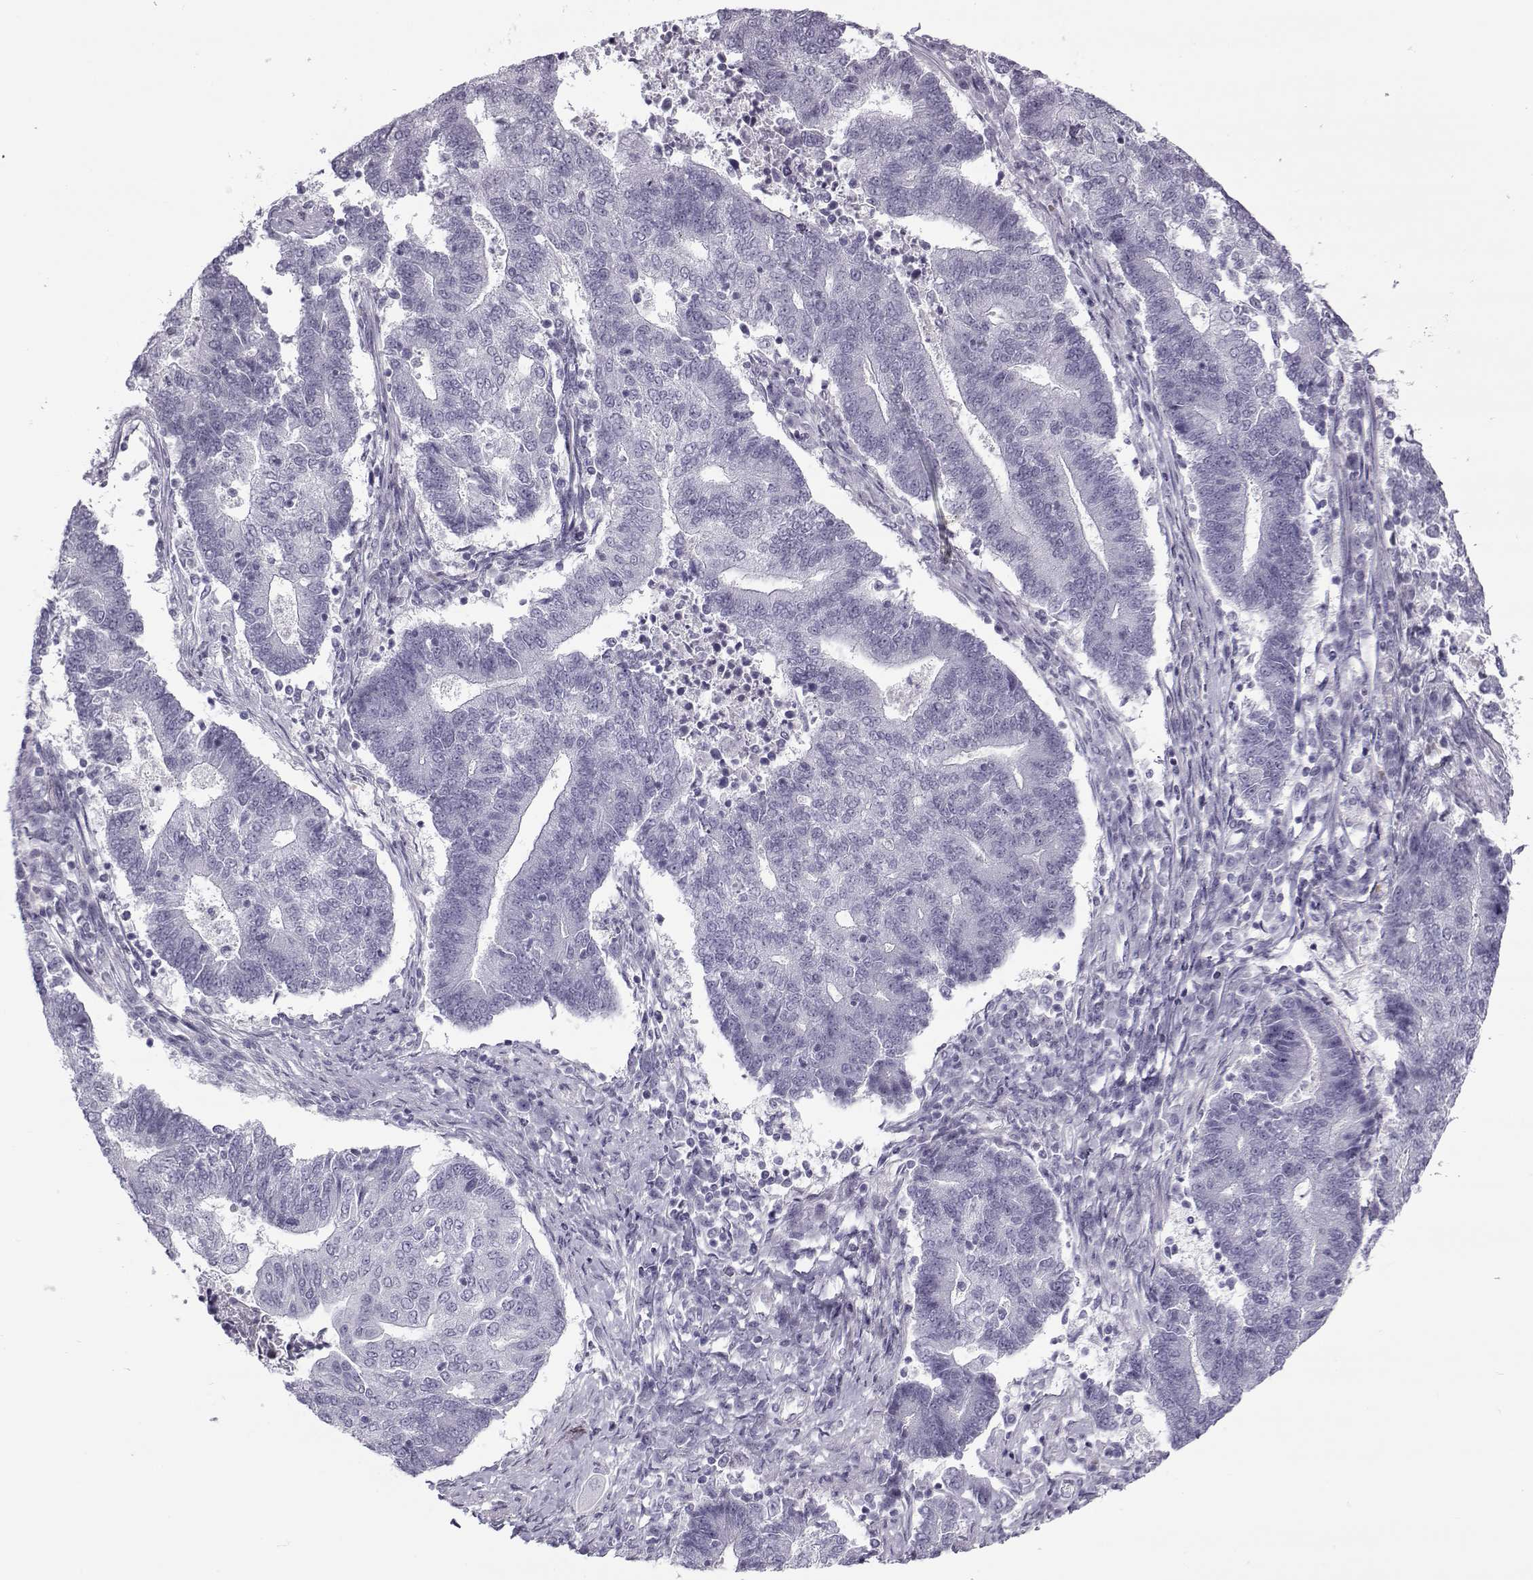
{"staining": {"intensity": "negative", "quantity": "none", "location": "none"}, "tissue": "endometrial cancer", "cell_type": "Tumor cells", "image_type": "cancer", "snomed": [{"axis": "morphology", "description": "Adenocarcinoma, NOS"}, {"axis": "topography", "description": "Uterus"}, {"axis": "topography", "description": "Endometrium"}], "caption": "Tumor cells show no significant protein expression in adenocarcinoma (endometrial).", "gene": "SNCA", "patient": {"sex": "female", "age": 54}}